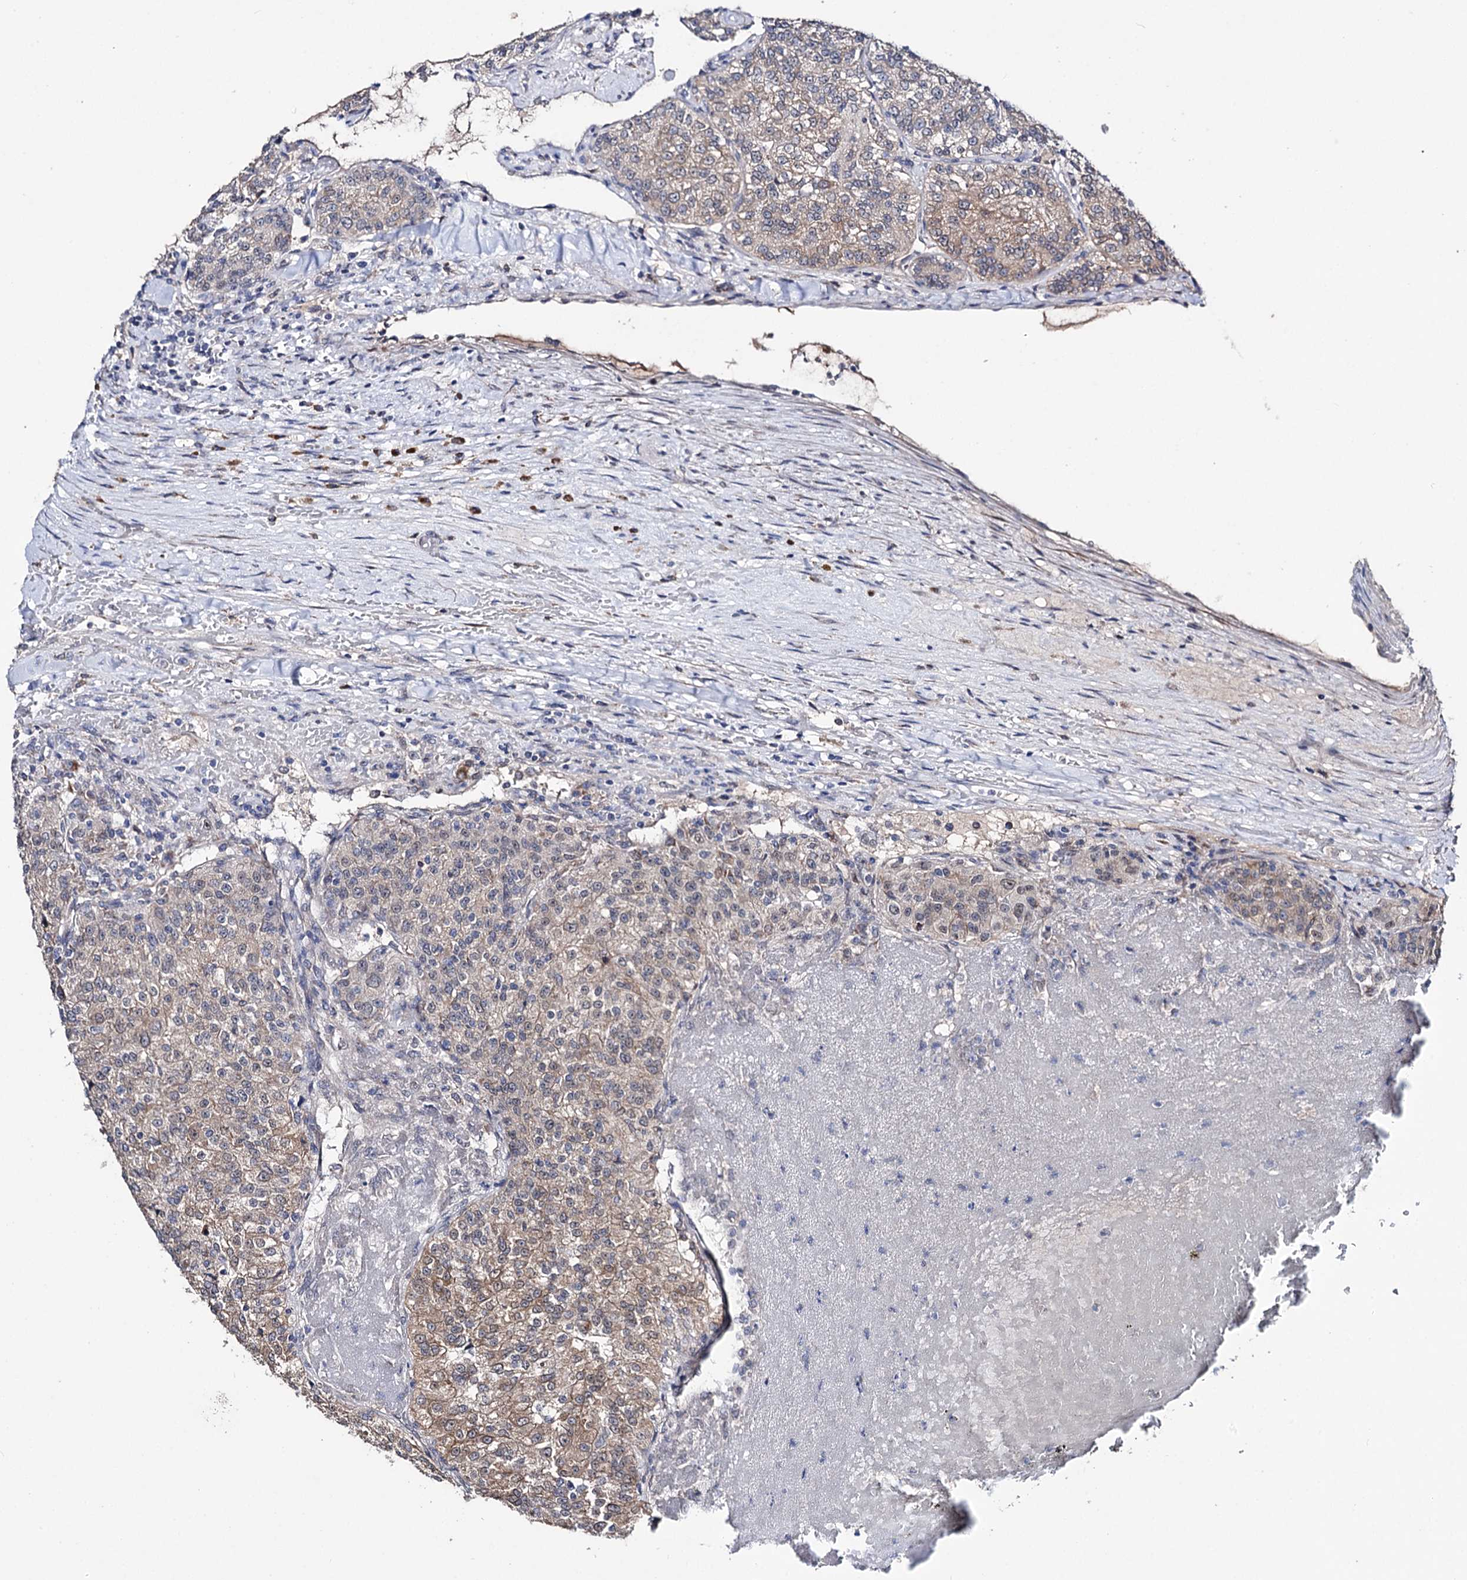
{"staining": {"intensity": "moderate", "quantity": "25%-75%", "location": "cytoplasmic/membranous"}, "tissue": "renal cancer", "cell_type": "Tumor cells", "image_type": "cancer", "snomed": [{"axis": "morphology", "description": "Adenocarcinoma, NOS"}, {"axis": "topography", "description": "Kidney"}], "caption": "Protein staining displays moderate cytoplasmic/membranous expression in approximately 25%-75% of tumor cells in adenocarcinoma (renal). The staining was performed using DAB, with brown indicating positive protein expression. Nuclei are stained blue with hematoxylin.", "gene": "CLPB", "patient": {"sex": "female", "age": 63}}